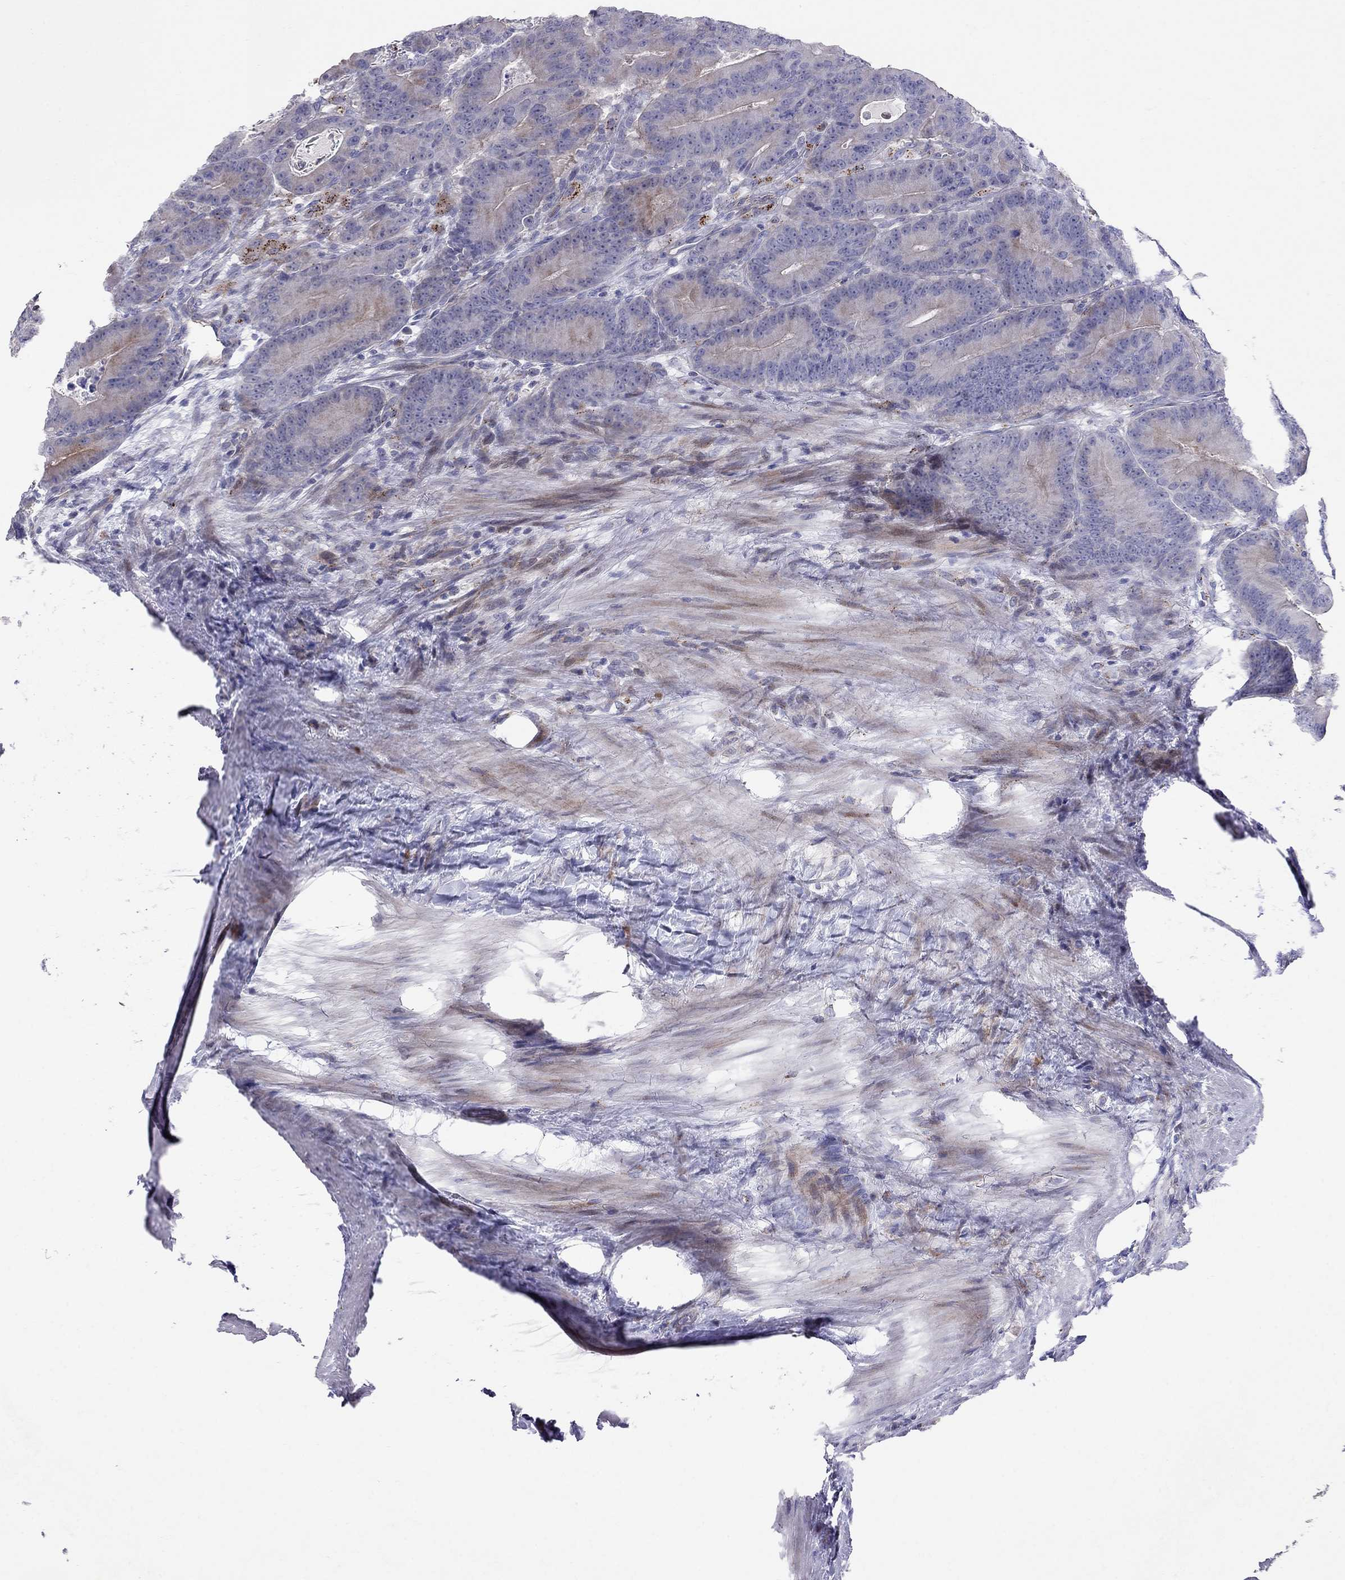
{"staining": {"intensity": "negative", "quantity": "none", "location": "none"}, "tissue": "colorectal cancer", "cell_type": "Tumor cells", "image_type": "cancer", "snomed": [{"axis": "morphology", "description": "Adenocarcinoma, NOS"}, {"axis": "topography", "description": "Rectum"}], "caption": "High power microscopy image of an immunohistochemistry (IHC) image of adenocarcinoma (colorectal), revealing no significant expression in tumor cells.", "gene": "MAGEB4", "patient": {"sex": "male", "age": 64}}